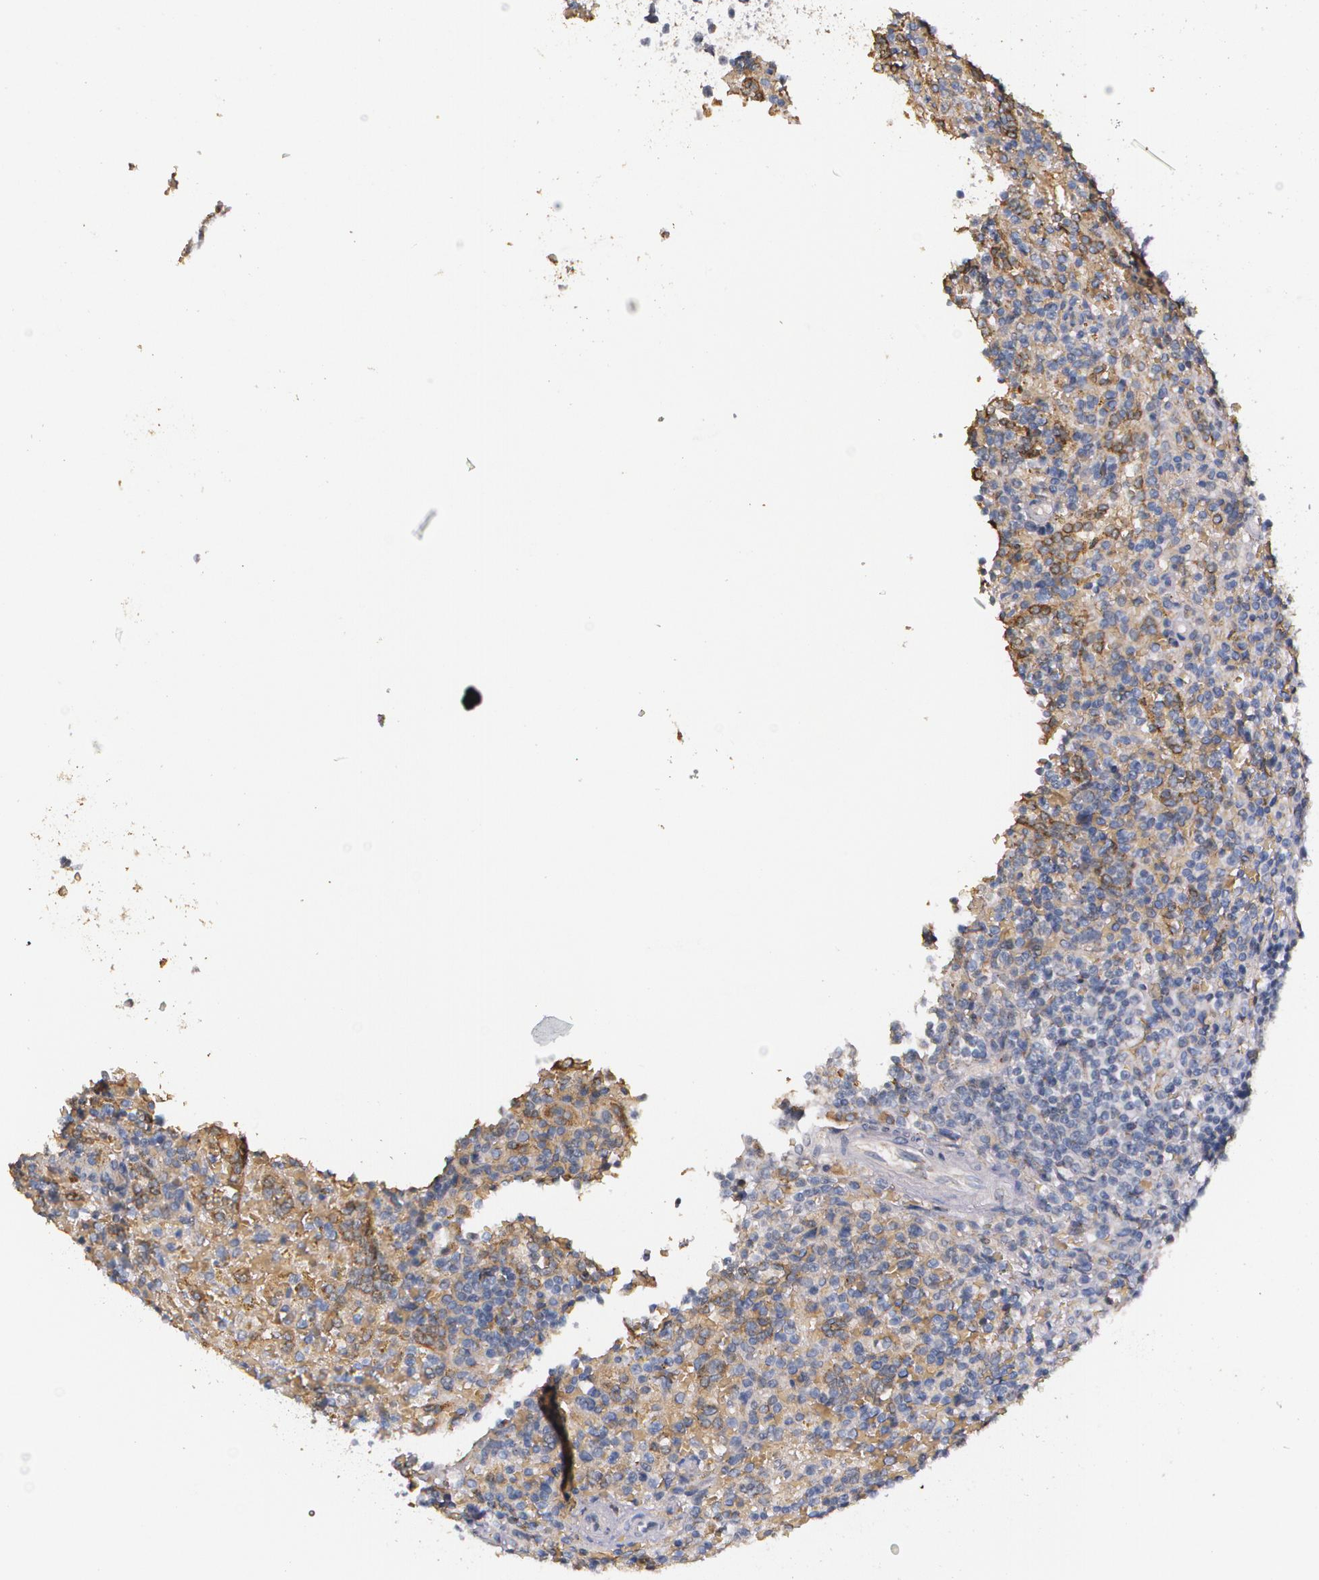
{"staining": {"intensity": "weak", "quantity": ">75%", "location": "cytoplasmic/membranous"}, "tissue": "lymphoma", "cell_type": "Tumor cells", "image_type": "cancer", "snomed": [{"axis": "morphology", "description": "Malignant lymphoma, non-Hodgkin's type, Low grade"}, {"axis": "topography", "description": "Spleen"}], "caption": "Tumor cells reveal low levels of weak cytoplasmic/membranous expression in about >75% of cells in human lymphoma.", "gene": "ATF3", "patient": {"sex": "male", "age": 67}}